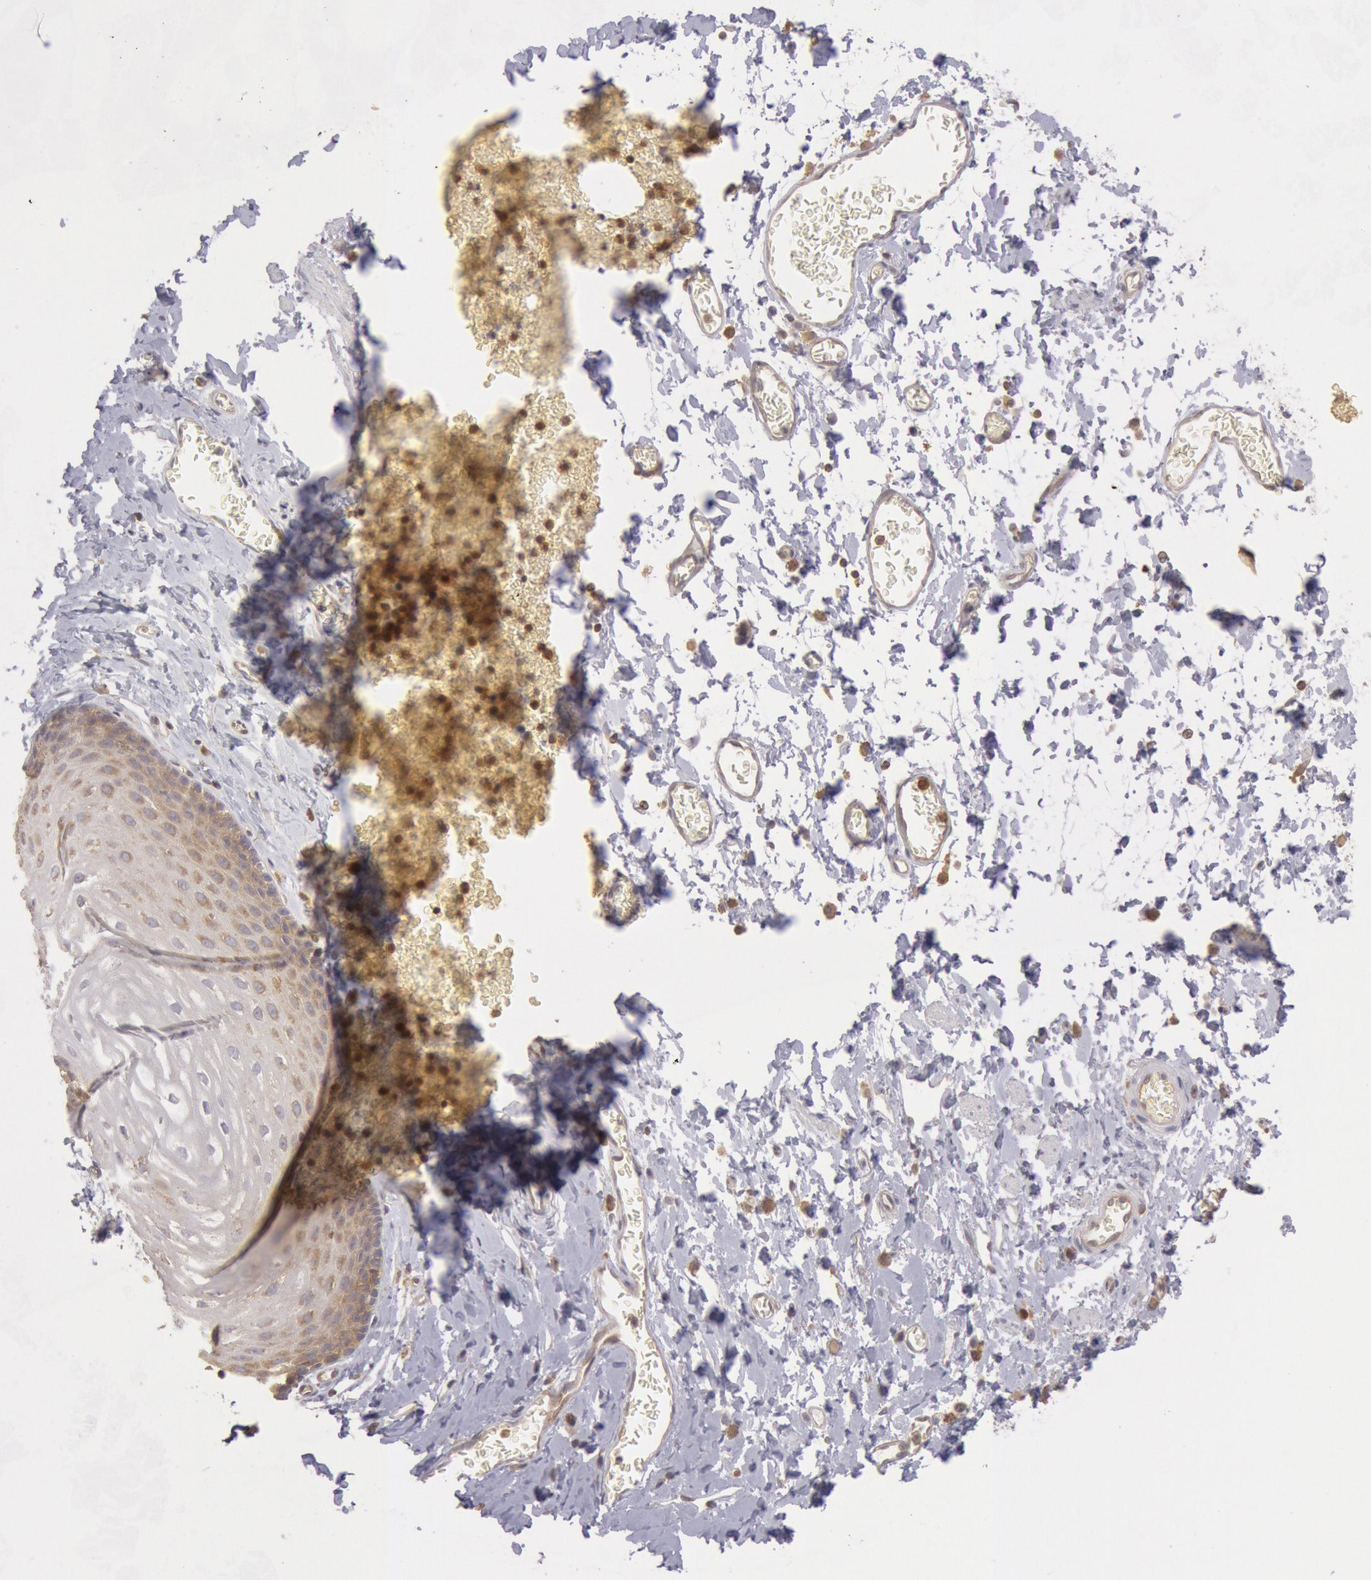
{"staining": {"intensity": "weak", "quantity": "<25%", "location": "cytoplasmic/membranous"}, "tissue": "esophagus", "cell_type": "Squamous epithelial cells", "image_type": "normal", "snomed": [{"axis": "morphology", "description": "Normal tissue, NOS"}, {"axis": "topography", "description": "Esophagus"}], "caption": "Micrograph shows no protein staining in squamous epithelial cells of unremarkable esophagus.", "gene": "IKBKB", "patient": {"sex": "male", "age": 70}}